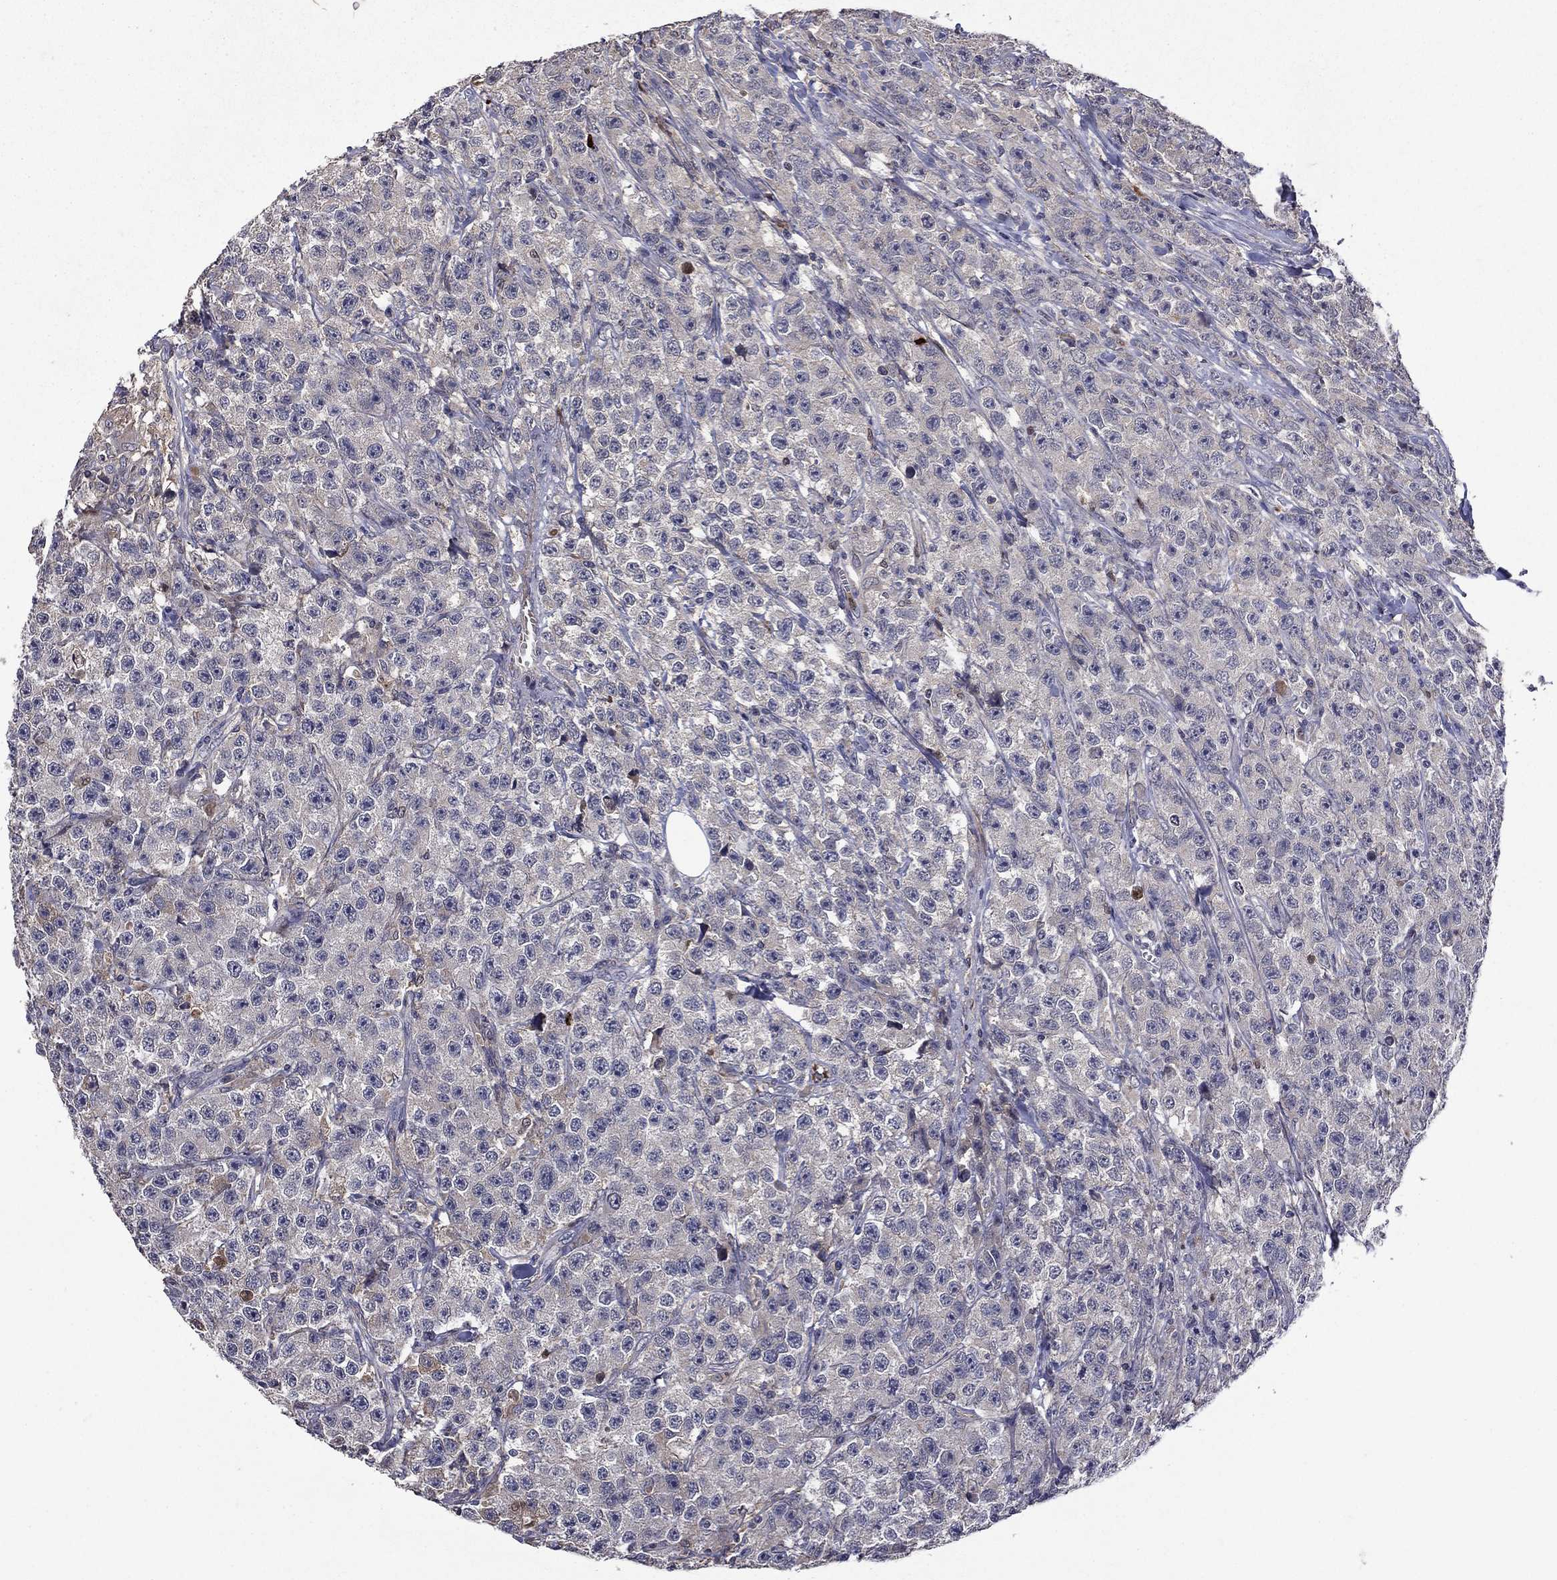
{"staining": {"intensity": "negative", "quantity": "none", "location": "none"}, "tissue": "testis cancer", "cell_type": "Tumor cells", "image_type": "cancer", "snomed": [{"axis": "morphology", "description": "Seminoma, NOS"}, {"axis": "topography", "description": "Testis"}], "caption": "This is an immunohistochemistry (IHC) photomicrograph of human testis cancer. There is no positivity in tumor cells.", "gene": "SATB1", "patient": {"sex": "male", "age": 59}}